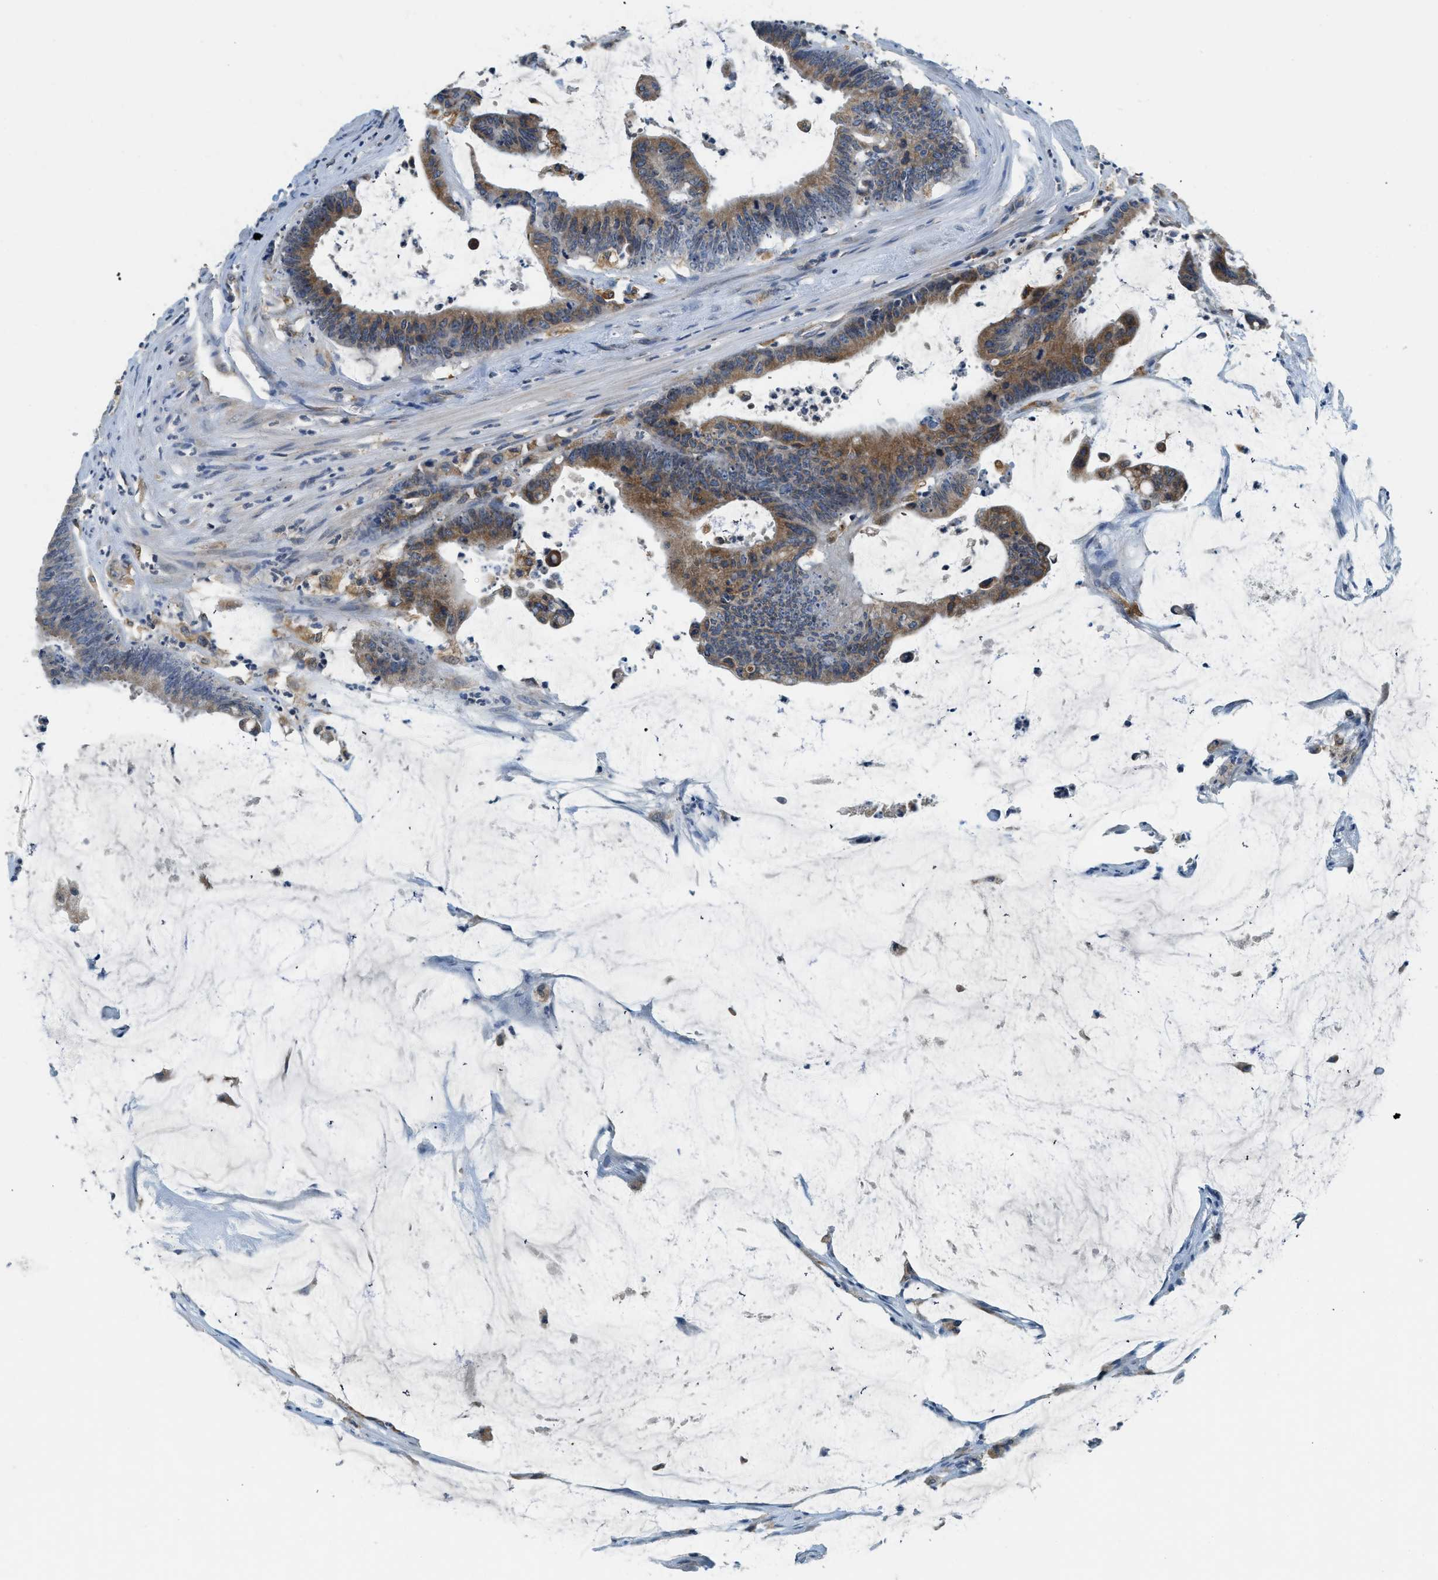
{"staining": {"intensity": "moderate", "quantity": ">75%", "location": "cytoplasmic/membranous"}, "tissue": "colorectal cancer", "cell_type": "Tumor cells", "image_type": "cancer", "snomed": [{"axis": "morphology", "description": "Adenocarcinoma, NOS"}, {"axis": "topography", "description": "Rectum"}], "caption": "Human colorectal adenocarcinoma stained for a protein (brown) exhibits moderate cytoplasmic/membranous positive expression in about >75% of tumor cells.", "gene": "BCAP31", "patient": {"sex": "female", "age": 66}}